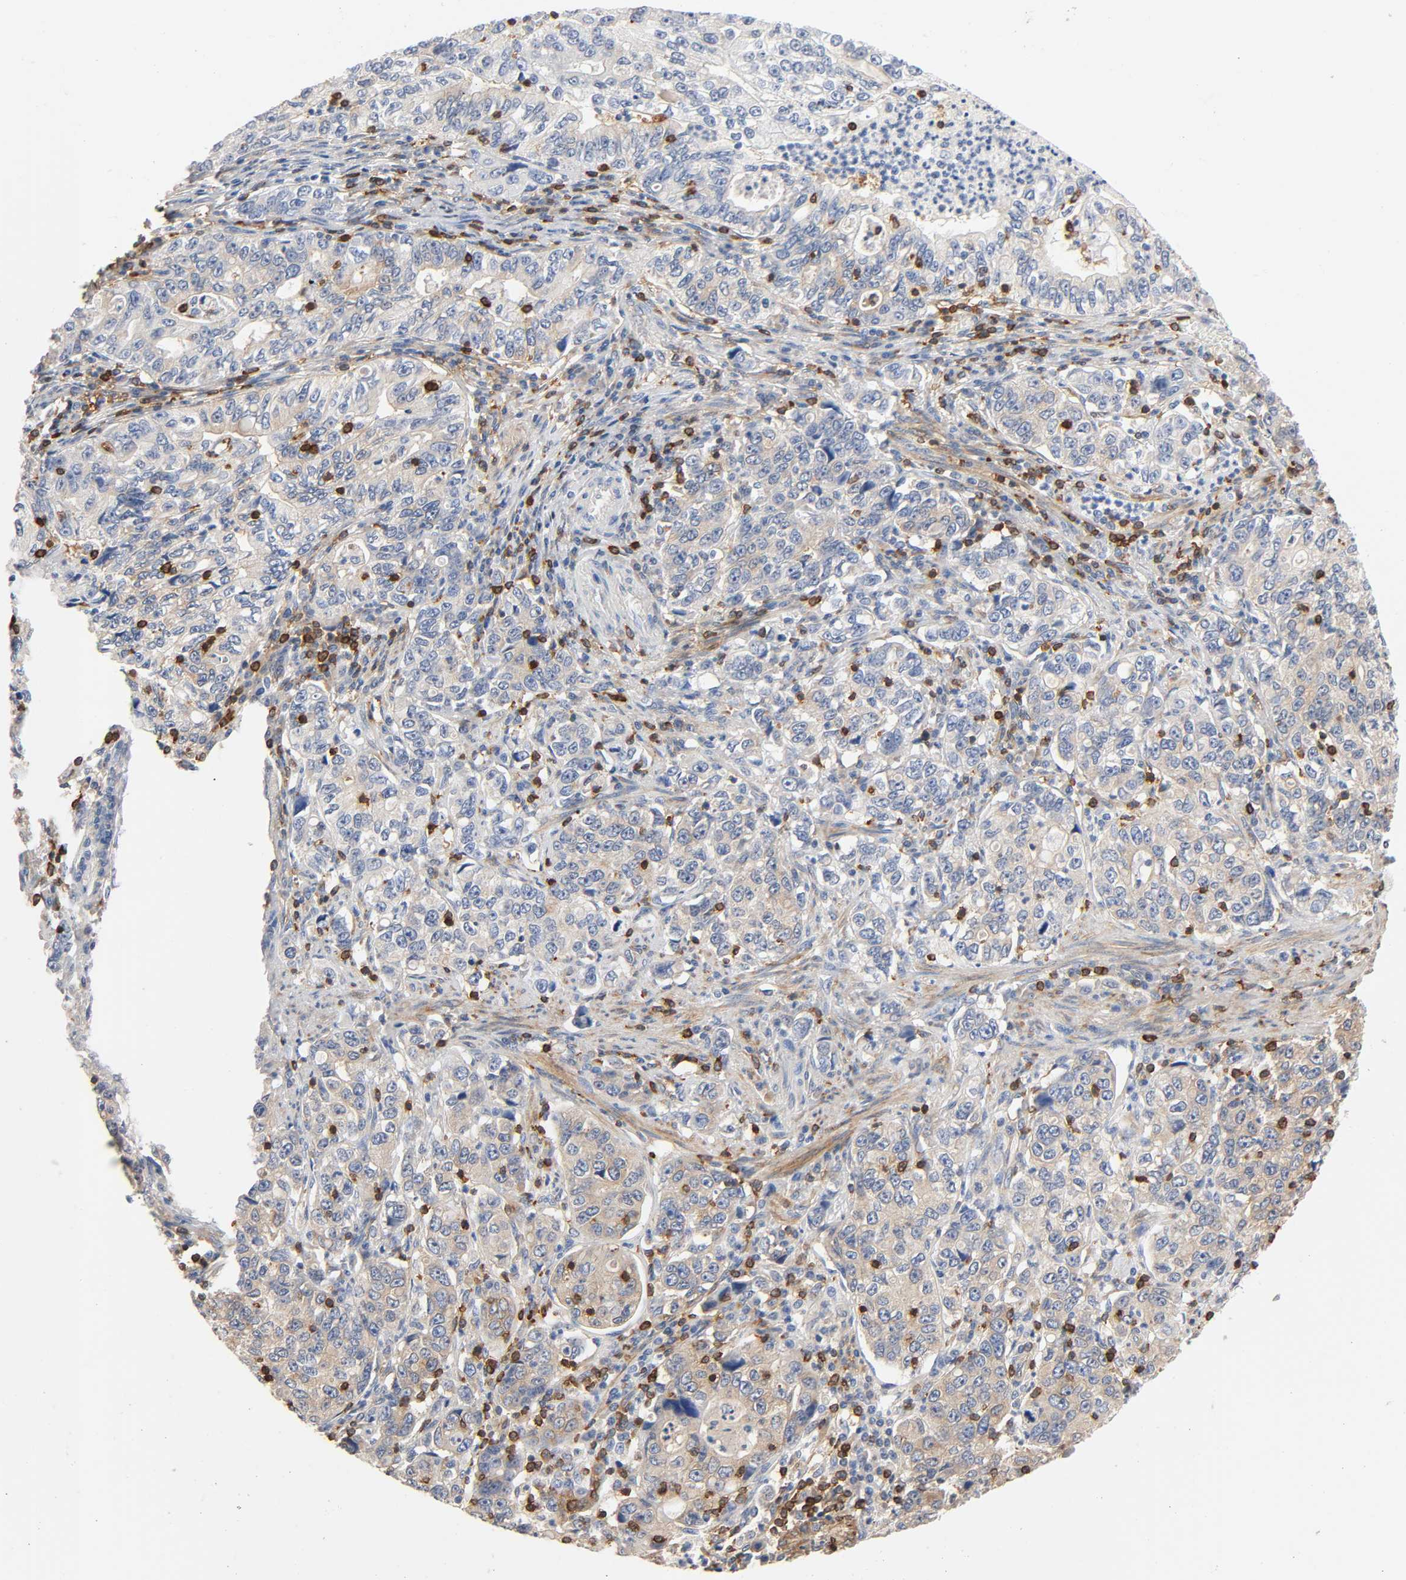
{"staining": {"intensity": "moderate", "quantity": "<25%", "location": "cytoplasmic/membranous"}, "tissue": "stomach cancer", "cell_type": "Tumor cells", "image_type": "cancer", "snomed": [{"axis": "morphology", "description": "Adenocarcinoma, NOS"}, {"axis": "topography", "description": "Stomach, lower"}], "caption": "Protein expression analysis of stomach cancer (adenocarcinoma) exhibits moderate cytoplasmic/membranous staining in approximately <25% of tumor cells.", "gene": "BIN1", "patient": {"sex": "female", "age": 72}}